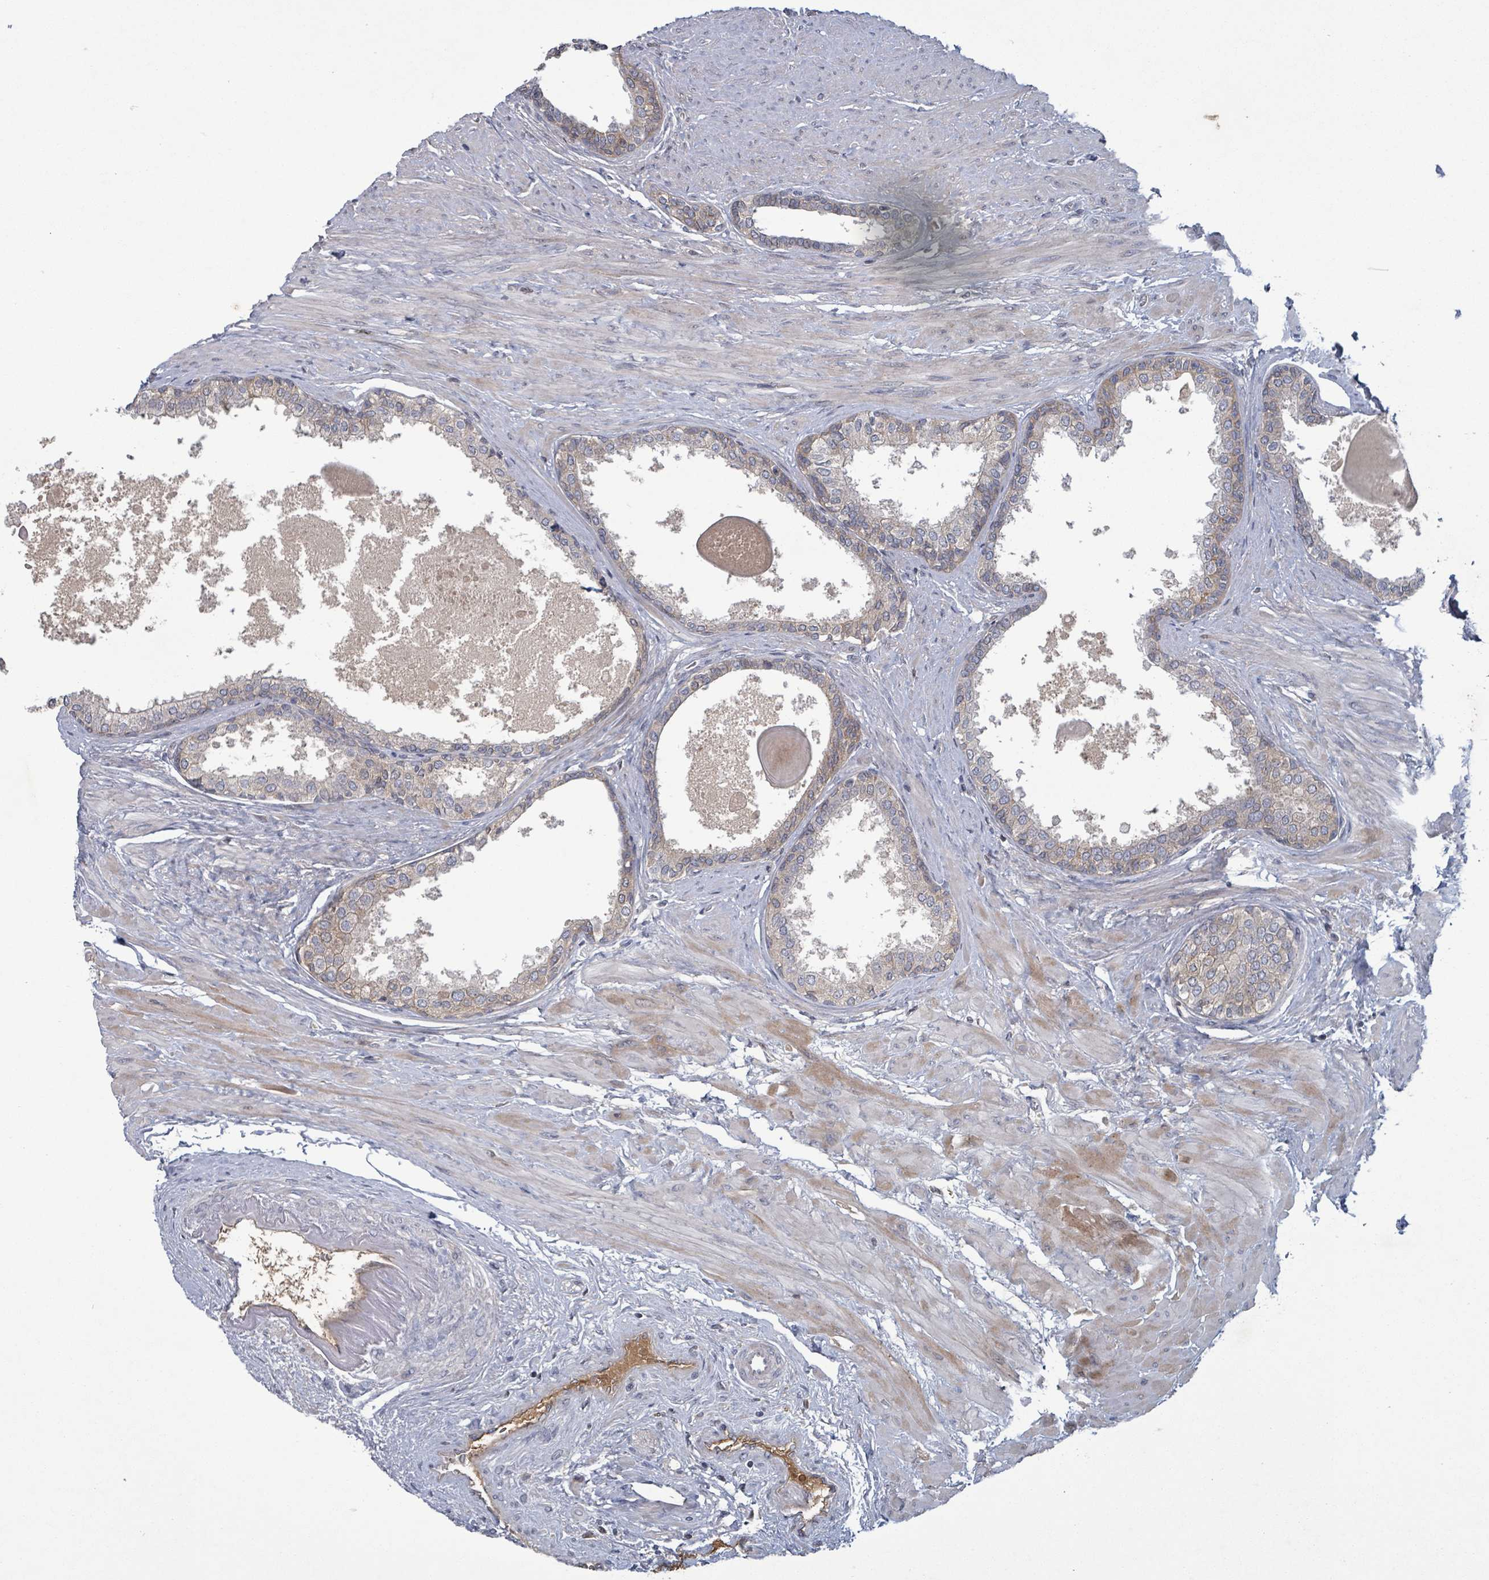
{"staining": {"intensity": "weak", "quantity": "<25%", "location": "cytoplasmic/membranous"}, "tissue": "prostate", "cell_type": "Glandular cells", "image_type": "normal", "snomed": [{"axis": "morphology", "description": "Normal tissue, NOS"}, {"axis": "topography", "description": "Prostate"}], "caption": "A micrograph of prostate stained for a protein displays no brown staining in glandular cells. (Immunohistochemistry (ihc), brightfield microscopy, high magnification).", "gene": "GRM8", "patient": {"sex": "male", "age": 57}}